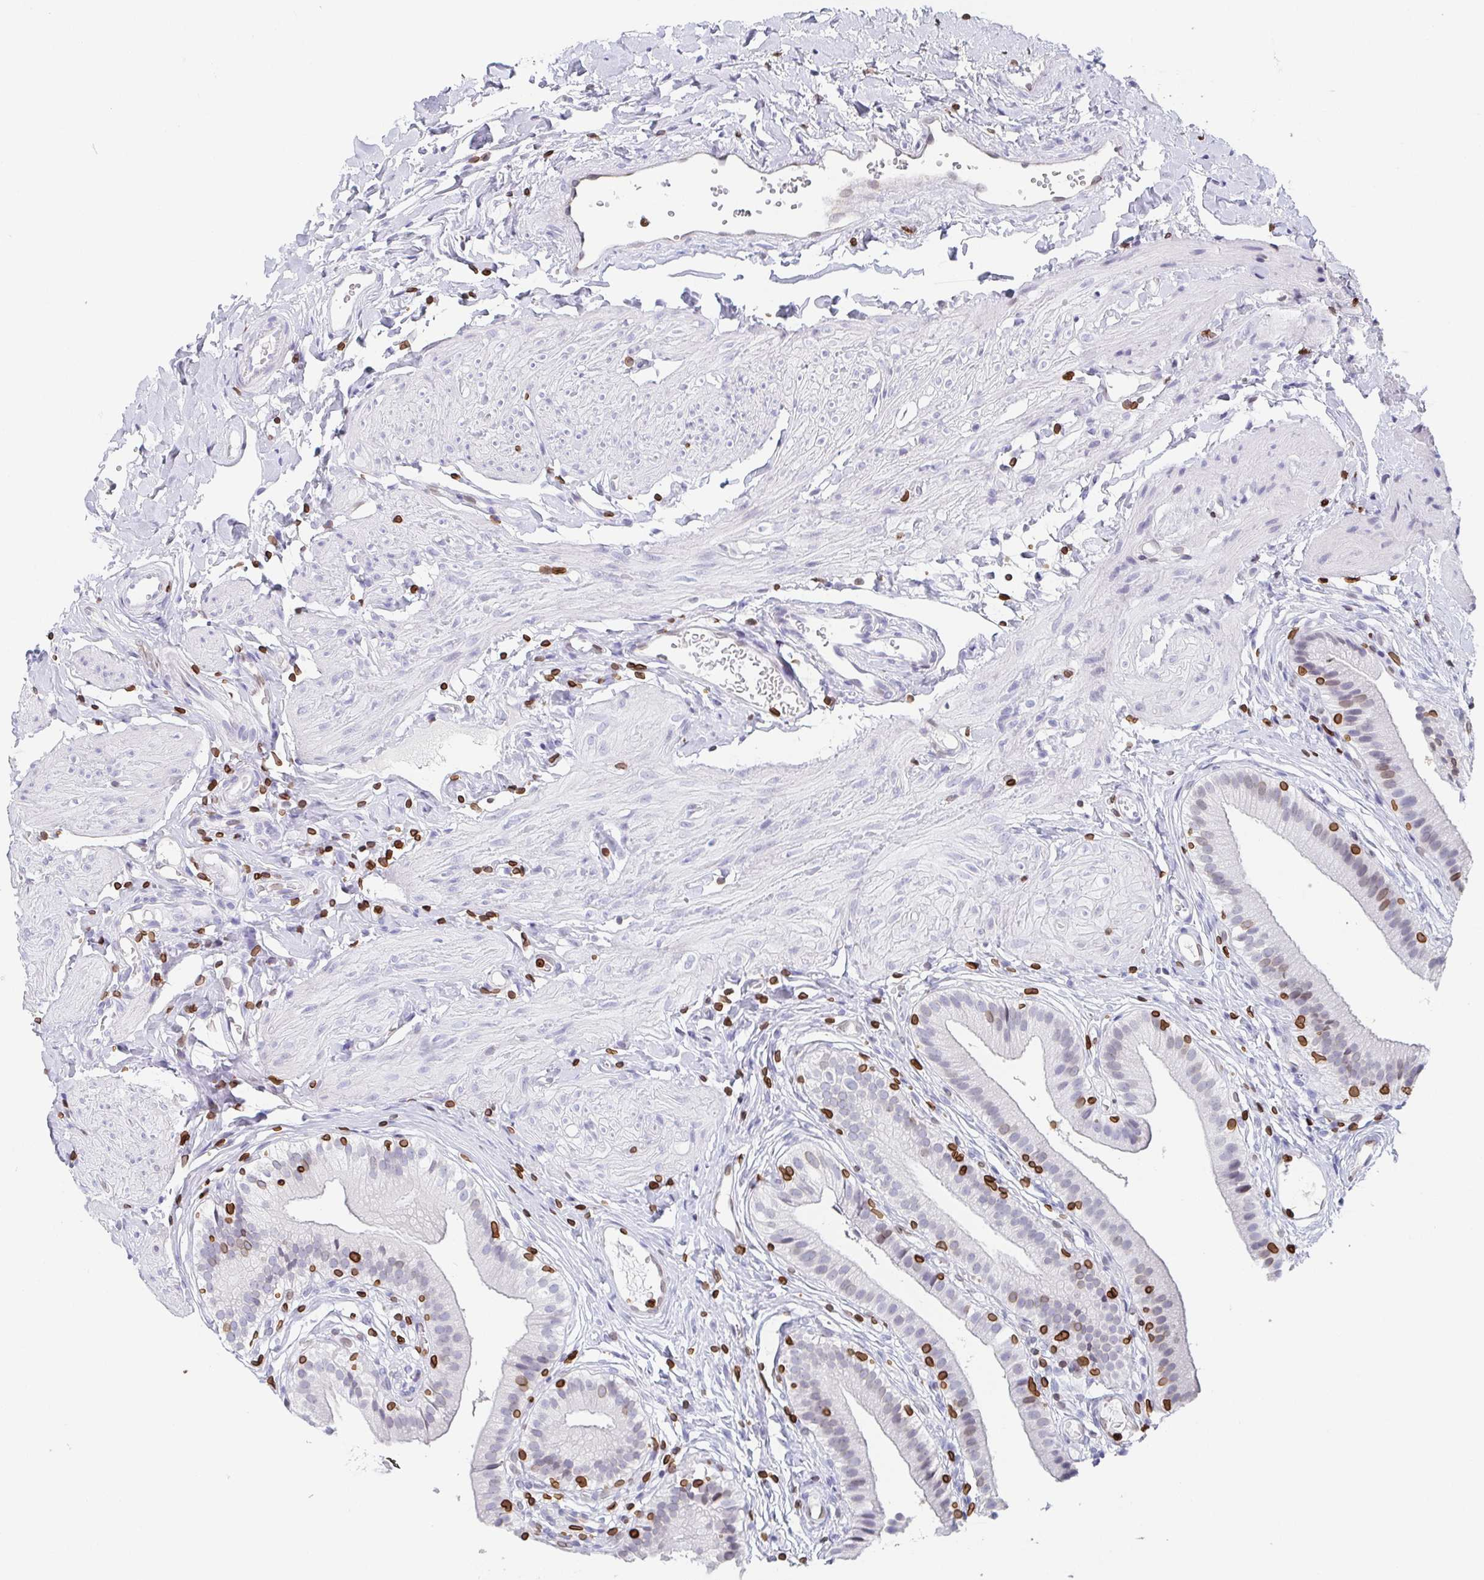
{"staining": {"intensity": "weak", "quantity": "<25%", "location": "cytoplasmic/membranous,nuclear"}, "tissue": "gallbladder", "cell_type": "Glandular cells", "image_type": "normal", "snomed": [{"axis": "morphology", "description": "Normal tissue, NOS"}, {"axis": "topography", "description": "Gallbladder"}], "caption": "This is a histopathology image of IHC staining of unremarkable gallbladder, which shows no staining in glandular cells.", "gene": "BTBD7", "patient": {"sex": "female", "age": 47}}